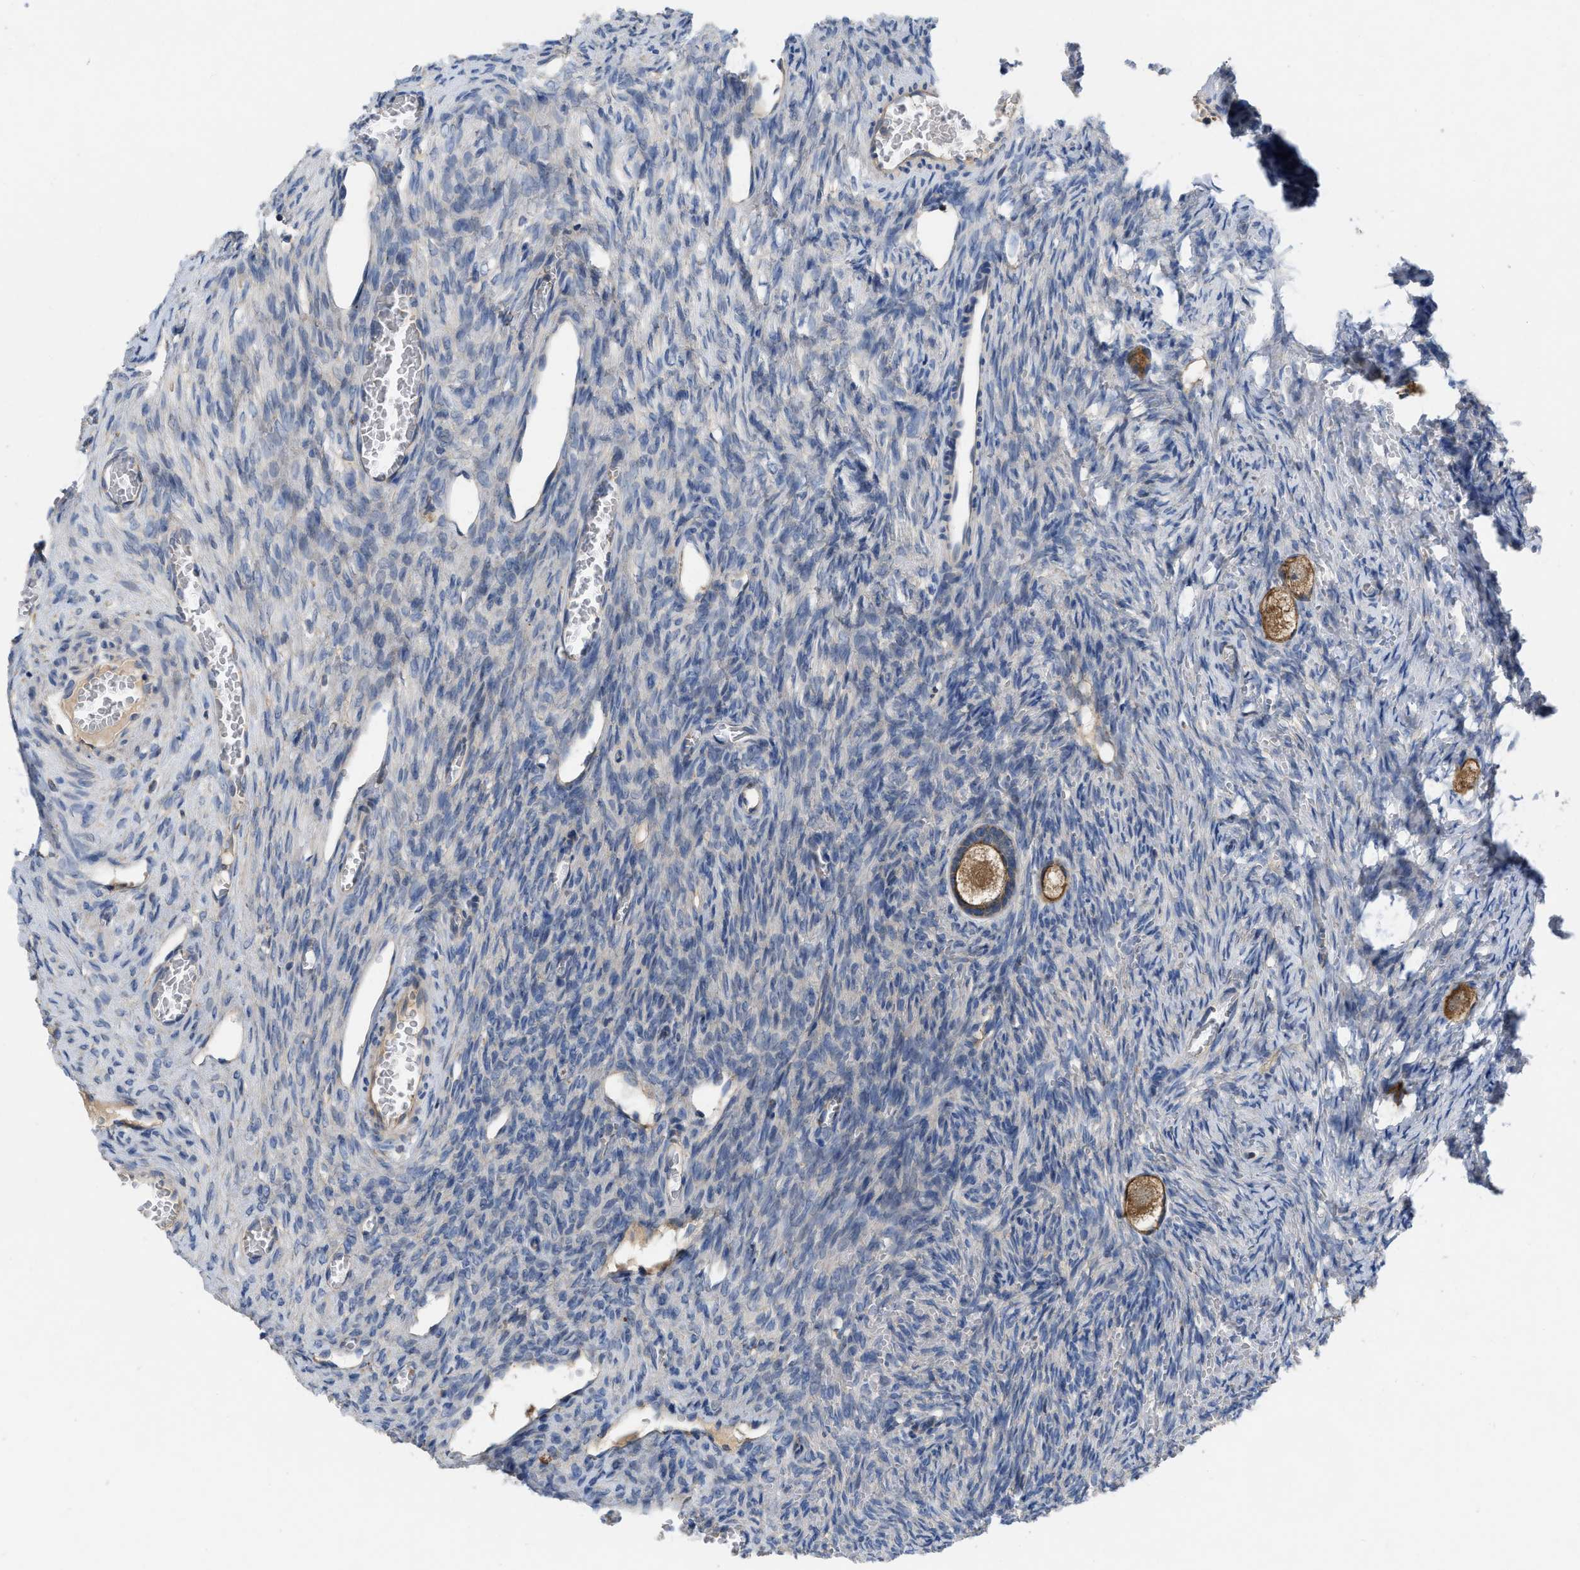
{"staining": {"intensity": "moderate", "quantity": ">75%", "location": "cytoplasmic/membranous"}, "tissue": "ovary", "cell_type": "Follicle cells", "image_type": "normal", "snomed": [{"axis": "morphology", "description": "Normal tissue, NOS"}, {"axis": "topography", "description": "Ovary"}], "caption": "Normal ovary shows moderate cytoplasmic/membranous staining in approximately >75% of follicle cells.", "gene": "TMEM131", "patient": {"sex": "female", "age": 27}}